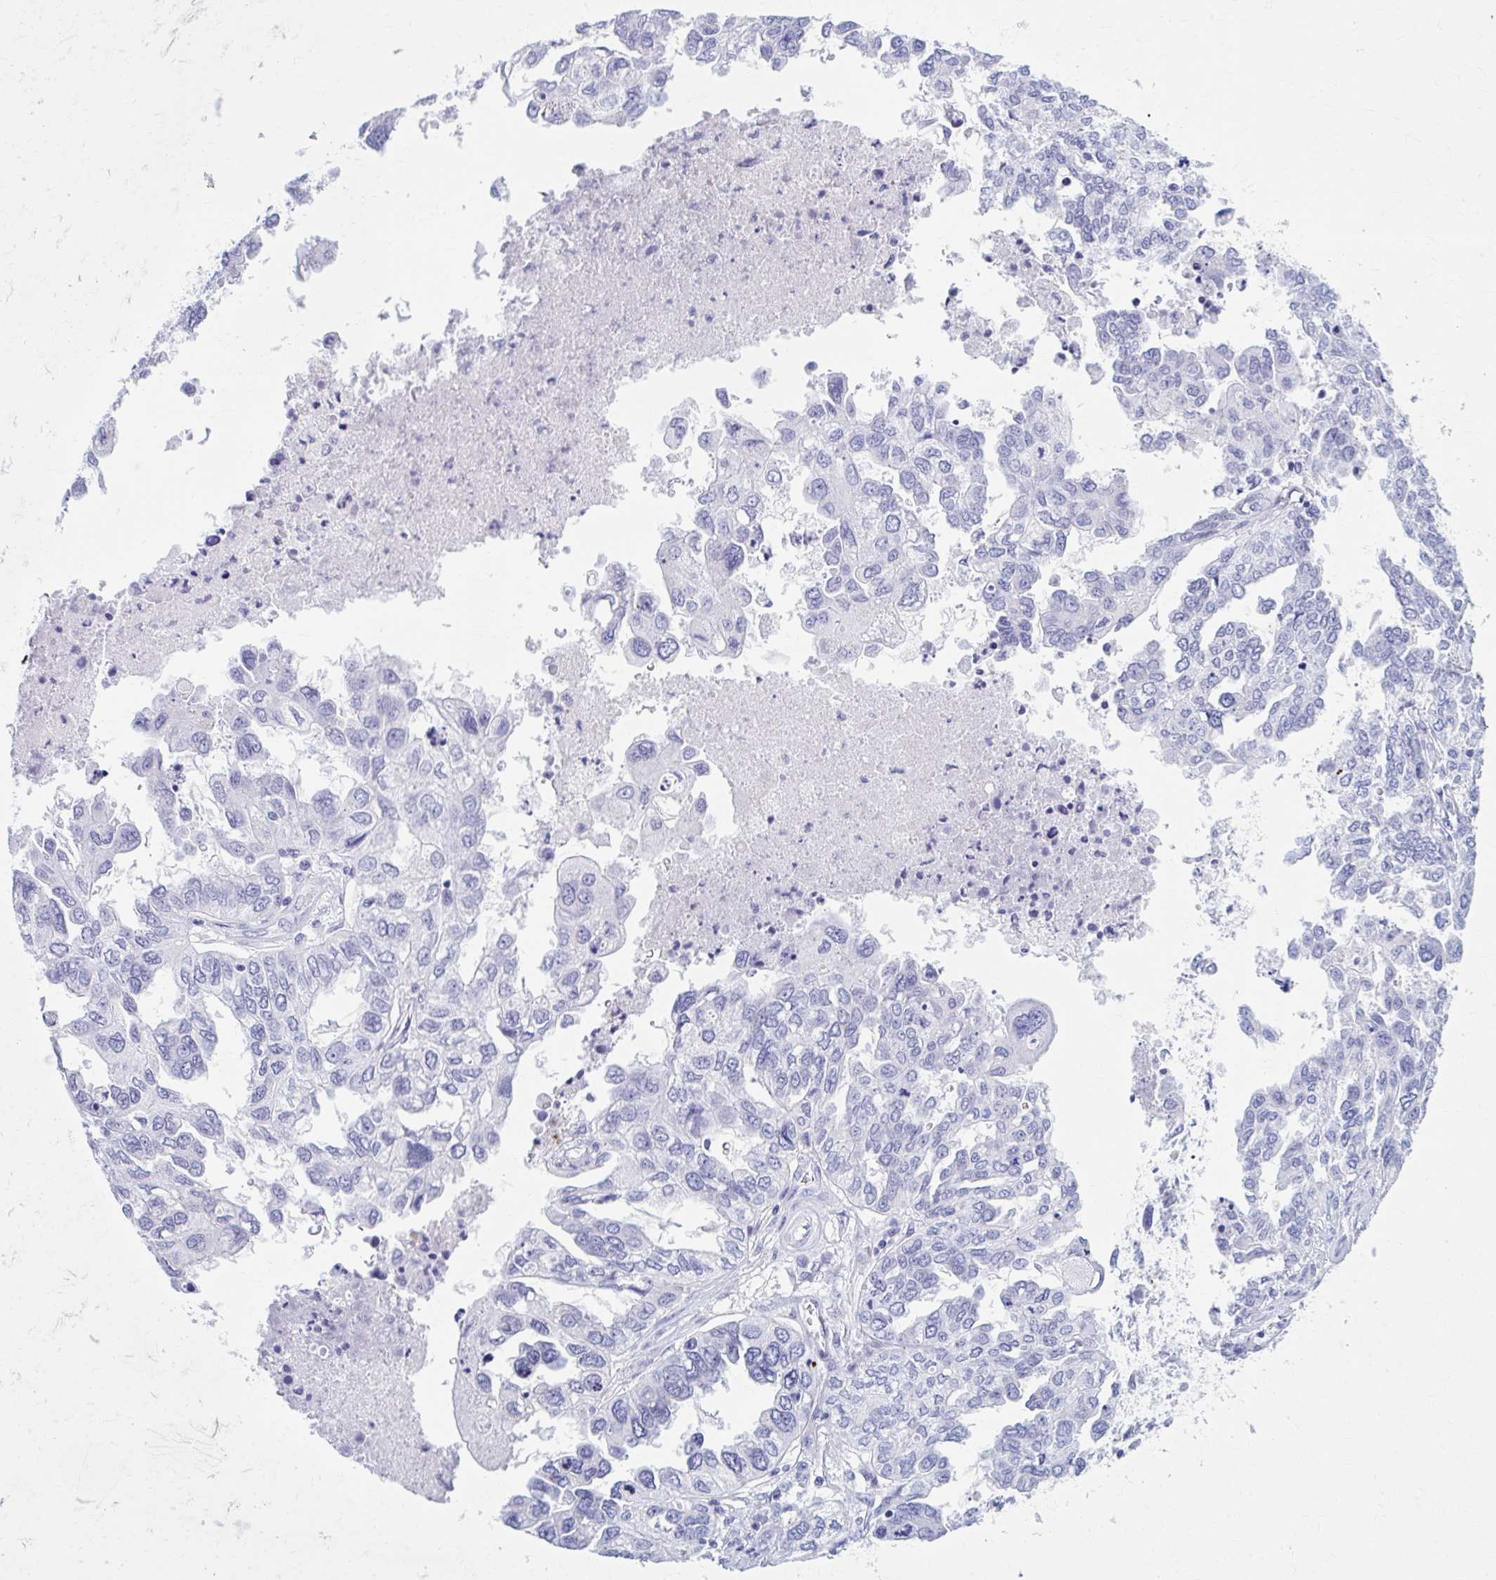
{"staining": {"intensity": "negative", "quantity": "none", "location": "none"}, "tissue": "ovarian cancer", "cell_type": "Tumor cells", "image_type": "cancer", "snomed": [{"axis": "morphology", "description": "Cystadenocarcinoma, serous, NOS"}, {"axis": "topography", "description": "Ovary"}], "caption": "A micrograph of human ovarian cancer (serous cystadenocarcinoma) is negative for staining in tumor cells.", "gene": "KCNE2", "patient": {"sex": "female", "age": 53}}